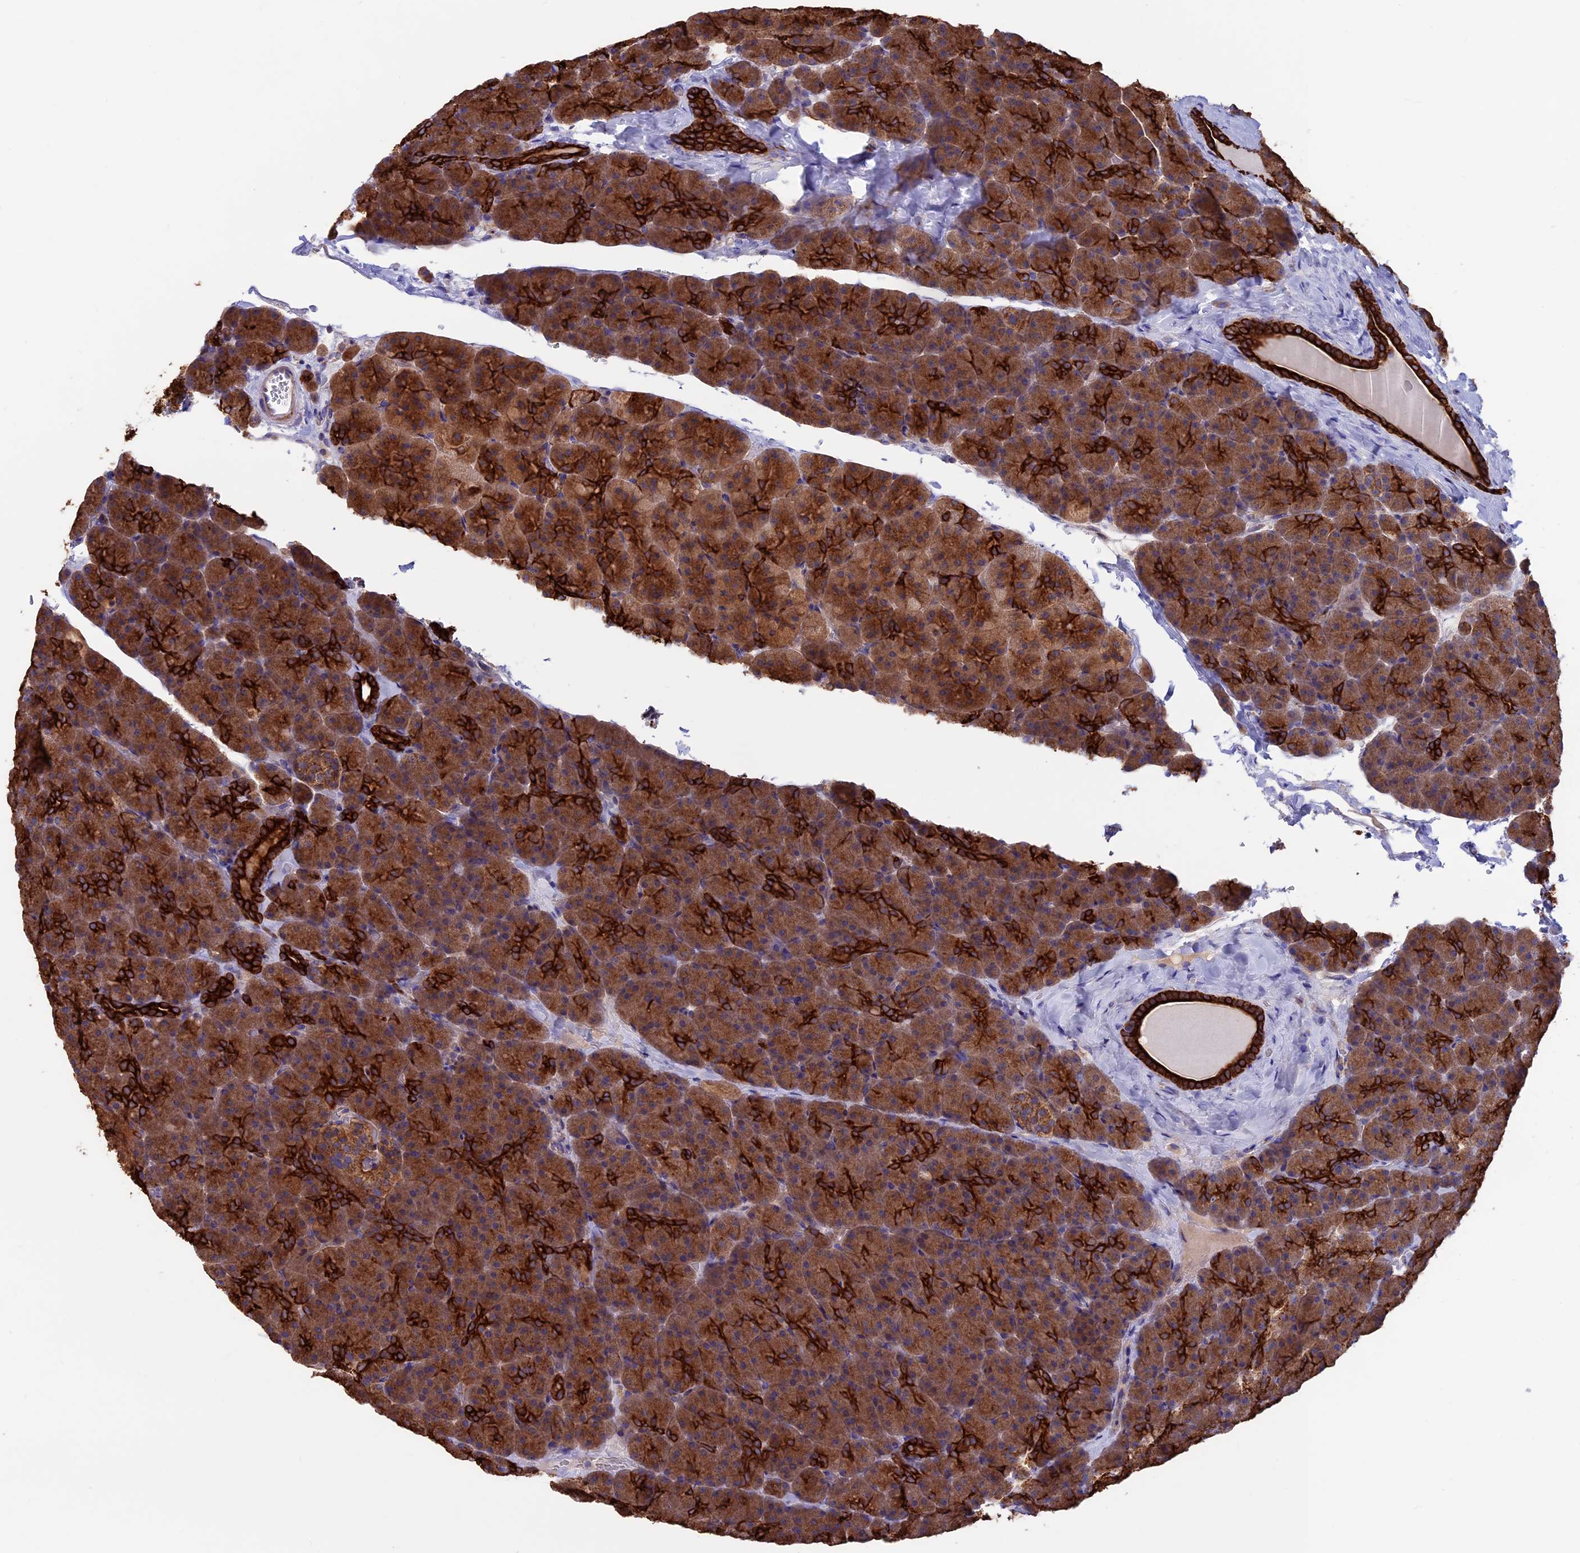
{"staining": {"intensity": "strong", "quantity": ">75%", "location": "cytoplasmic/membranous"}, "tissue": "pancreas", "cell_type": "Exocrine glandular cells", "image_type": "normal", "snomed": [{"axis": "morphology", "description": "Normal tissue, NOS"}, {"axis": "topography", "description": "Pancreas"}], "caption": "Immunohistochemistry (IHC) of benign pancreas exhibits high levels of strong cytoplasmic/membranous positivity in approximately >75% of exocrine glandular cells.", "gene": "PTPN9", "patient": {"sex": "male", "age": 36}}